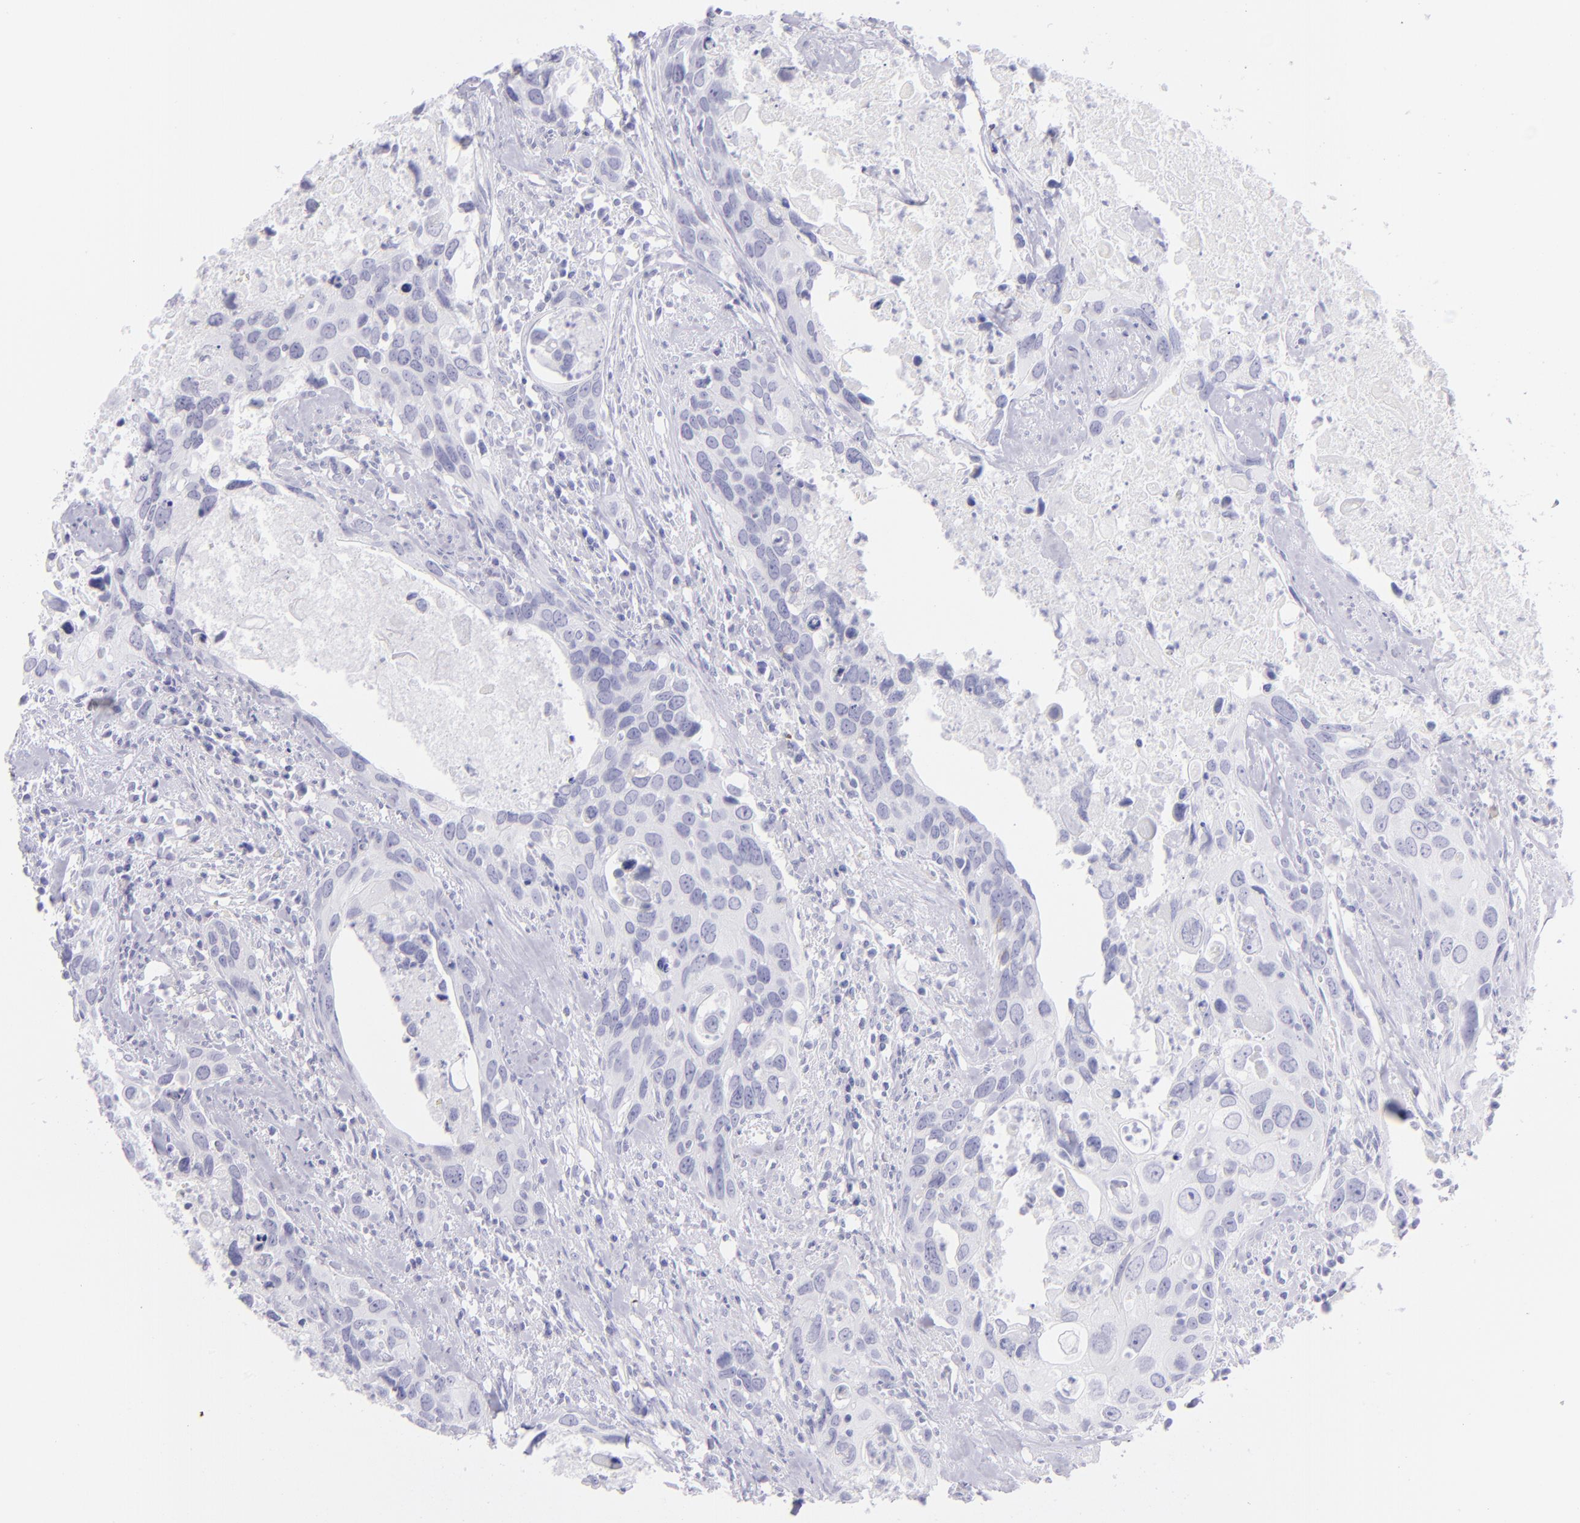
{"staining": {"intensity": "negative", "quantity": "none", "location": "none"}, "tissue": "urothelial cancer", "cell_type": "Tumor cells", "image_type": "cancer", "snomed": [{"axis": "morphology", "description": "Urothelial carcinoma, High grade"}, {"axis": "topography", "description": "Urinary bladder"}], "caption": "Immunohistochemistry (IHC) image of urothelial cancer stained for a protein (brown), which exhibits no positivity in tumor cells.", "gene": "CD72", "patient": {"sex": "male", "age": 71}}